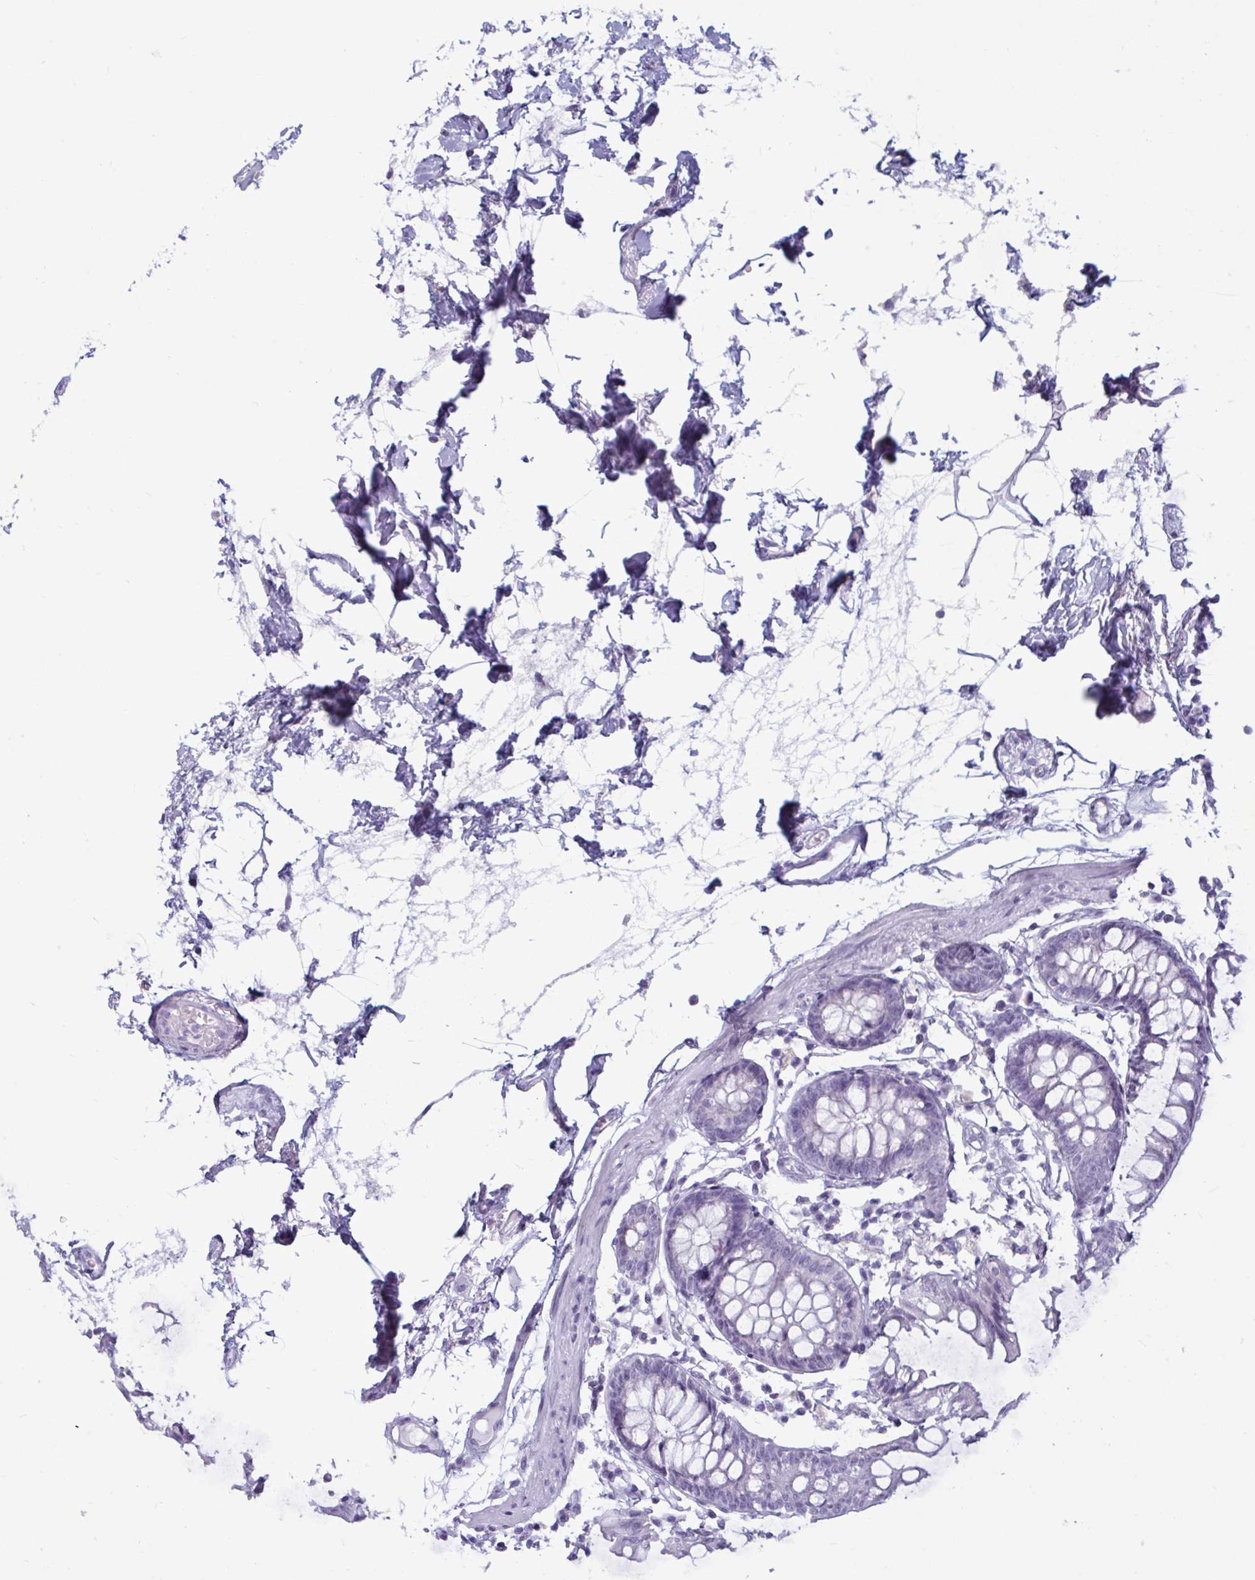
{"staining": {"intensity": "negative", "quantity": "none", "location": "none"}, "tissue": "colon", "cell_type": "Endothelial cells", "image_type": "normal", "snomed": [{"axis": "morphology", "description": "Normal tissue, NOS"}, {"axis": "topography", "description": "Colon"}], "caption": "This is an IHC histopathology image of normal human colon. There is no staining in endothelial cells.", "gene": "BBS10", "patient": {"sex": "female", "age": 84}}